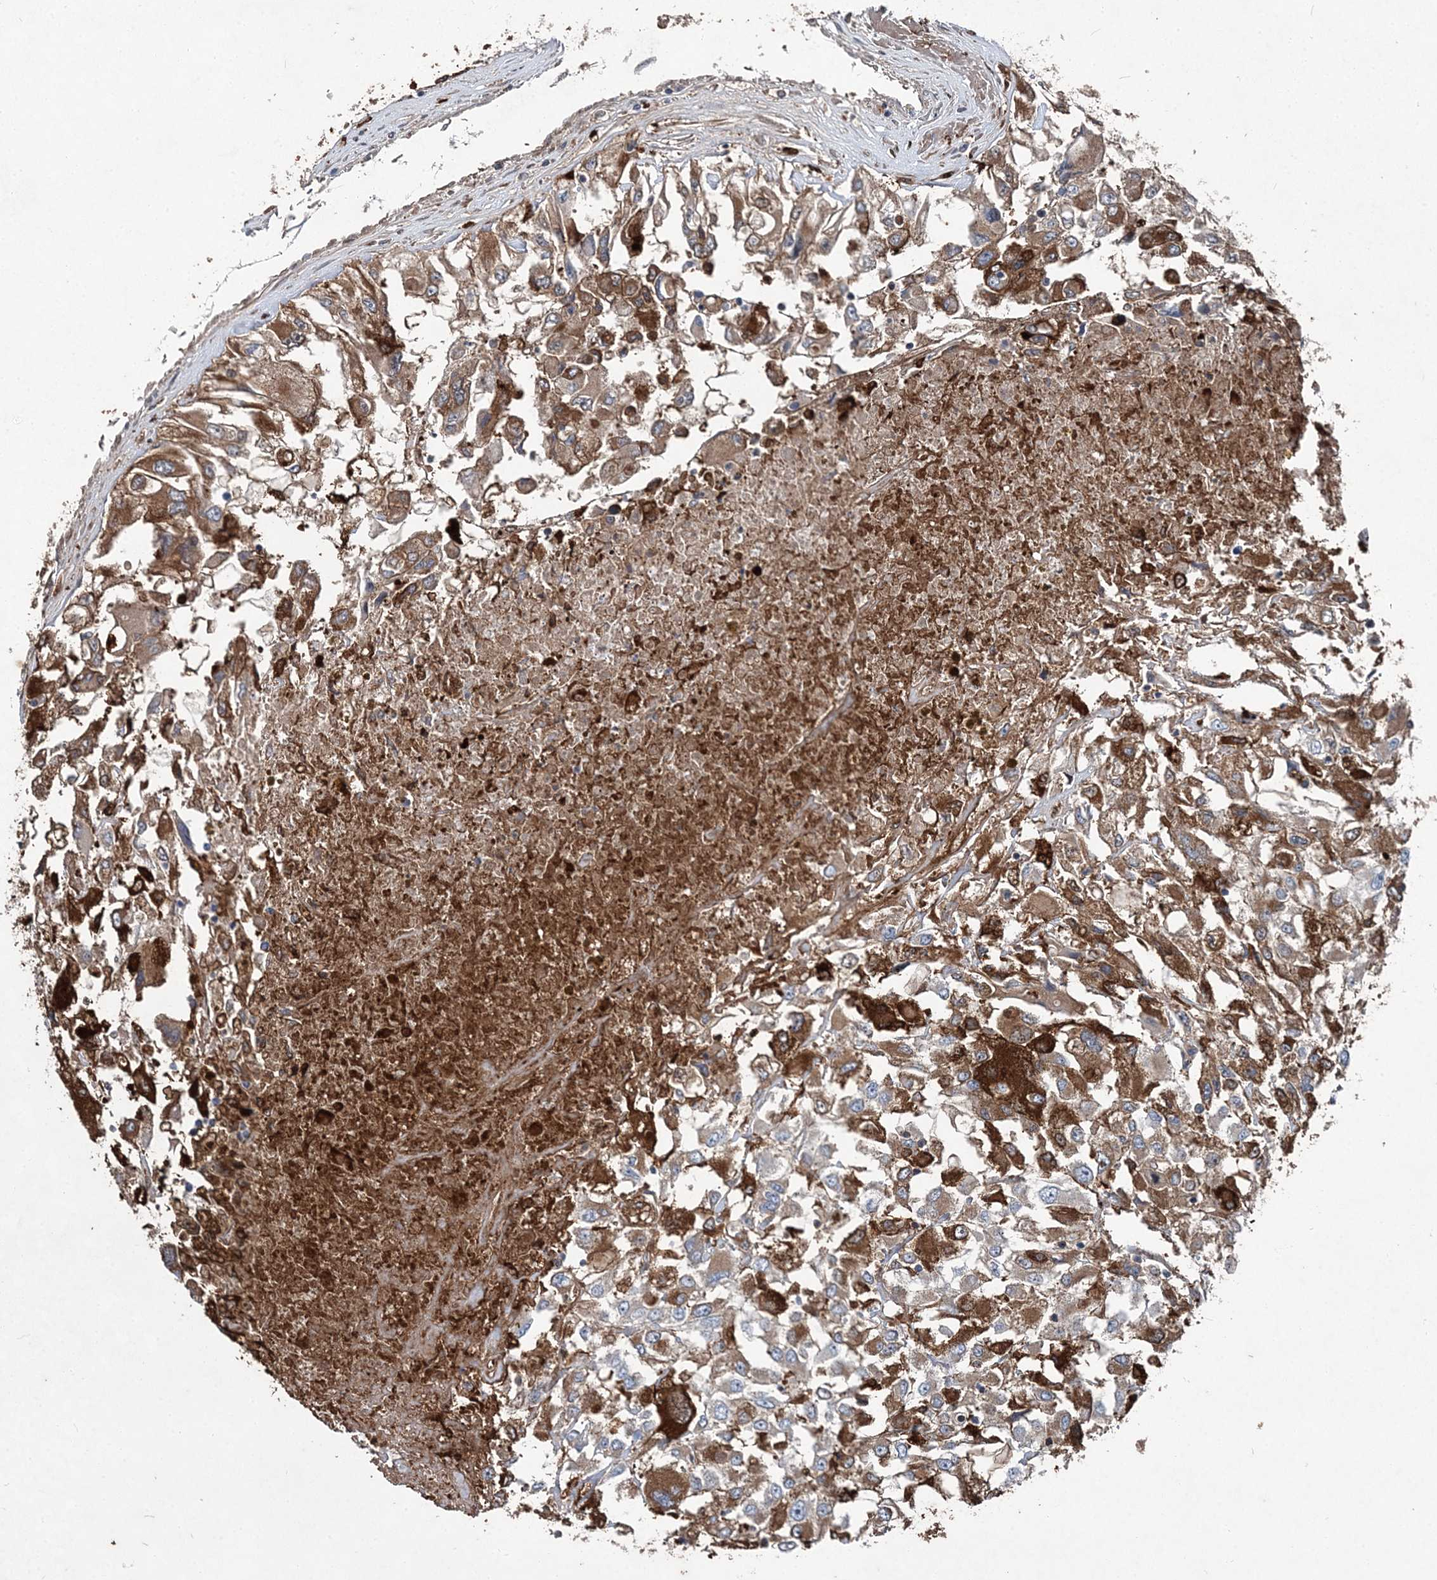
{"staining": {"intensity": "strong", "quantity": ">75%", "location": "cytoplasmic/membranous"}, "tissue": "renal cancer", "cell_type": "Tumor cells", "image_type": "cancer", "snomed": [{"axis": "morphology", "description": "Adenocarcinoma, NOS"}, {"axis": "topography", "description": "Kidney"}], "caption": "Adenocarcinoma (renal) tissue exhibits strong cytoplasmic/membranous positivity in approximately >75% of tumor cells, visualized by immunohistochemistry.", "gene": "SPOPL", "patient": {"sex": "female", "age": 52}}